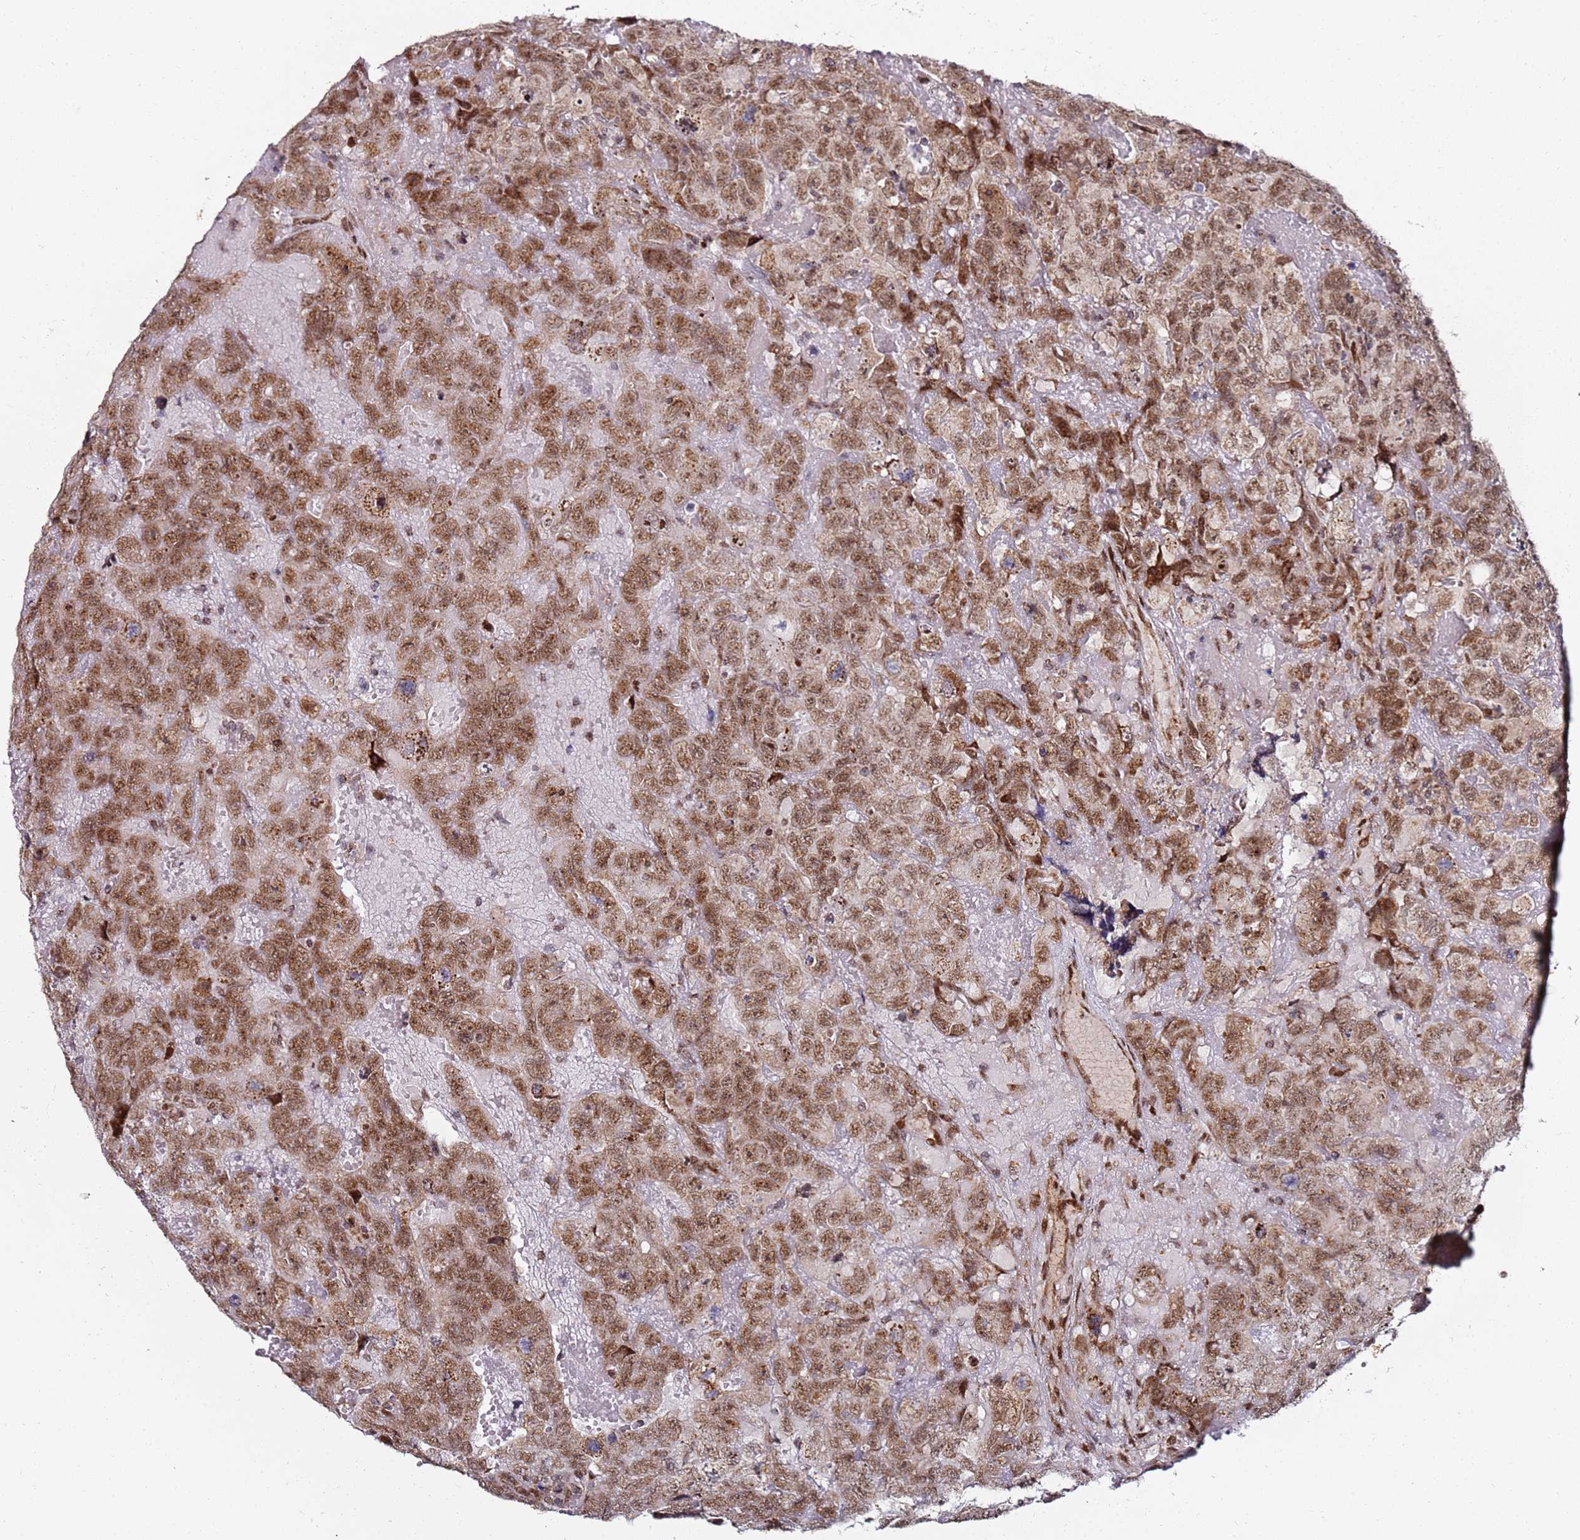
{"staining": {"intensity": "moderate", "quantity": ">75%", "location": "nuclear"}, "tissue": "testis cancer", "cell_type": "Tumor cells", "image_type": "cancer", "snomed": [{"axis": "morphology", "description": "Carcinoma, Embryonal, NOS"}, {"axis": "topography", "description": "Testis"}], "caption": "Moderate nuclear staining for a protein is seen in approximately >75% of tumor cells of embryonal carcinoma (testis) using IHC.", "gene": "TP53AIP1", "patient": {"sex": "male", "age": 45}}